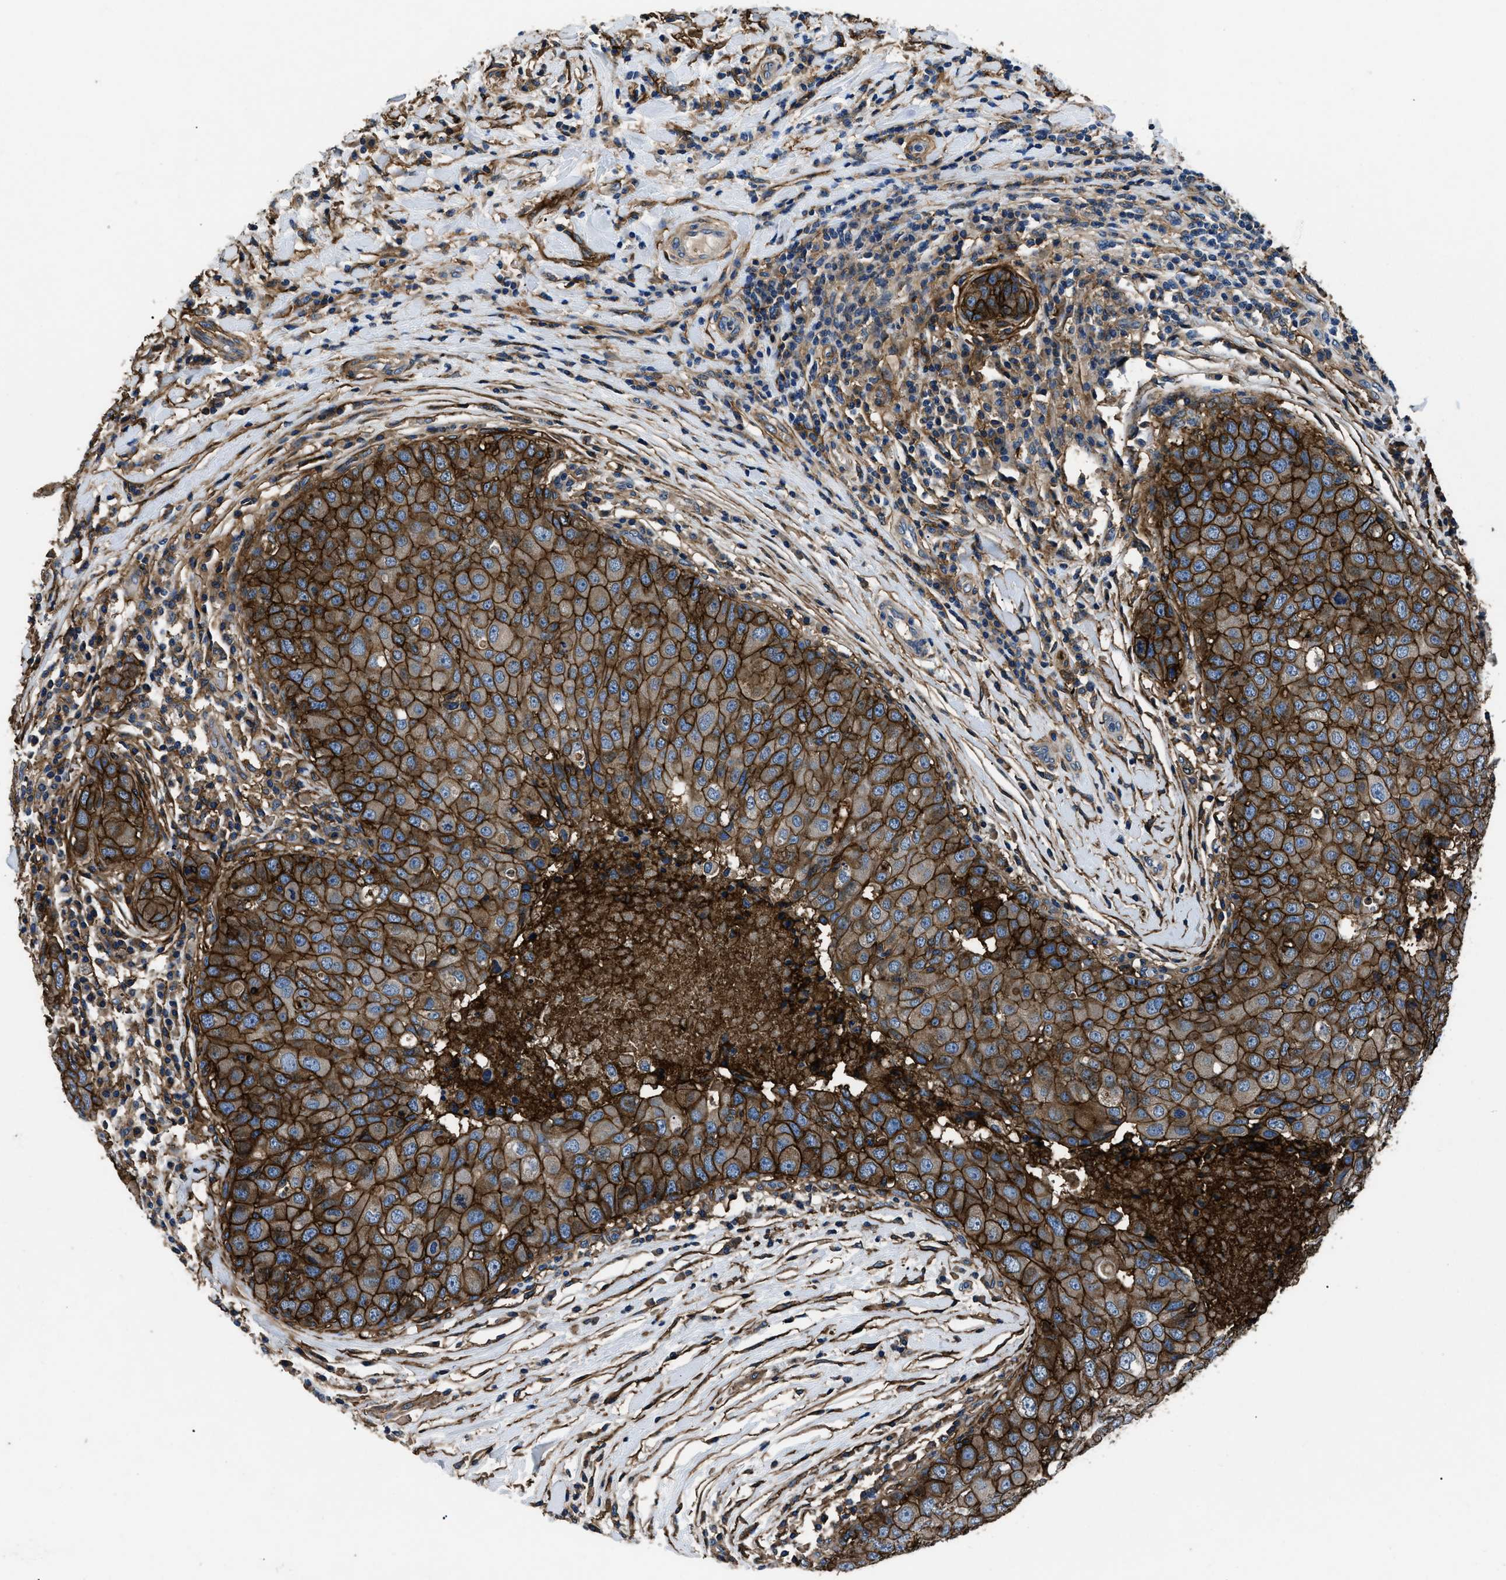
{"staining": {"intensity": "strong", "quantity": ">75%", "location": "cytoplasmic/membranous"}, "tissue": "breast cancer", "cell_type": "Tumor cells", "image_type": "cancer", "snomed": [{"axis": "morphology", "description": "Duct carcinoma"}, {"axis": "topography", "description": "Breast"}], "caption": "Immunohistochemistry image of human breast cancer (intraductal carcinoma) stained for a protein (brown), which shows high levels of strong cytoplasmic/membranous expression in approximately >75% of tumor cells.", "gene": "CD276", "patient": {"sex": "female", "age": 27}}